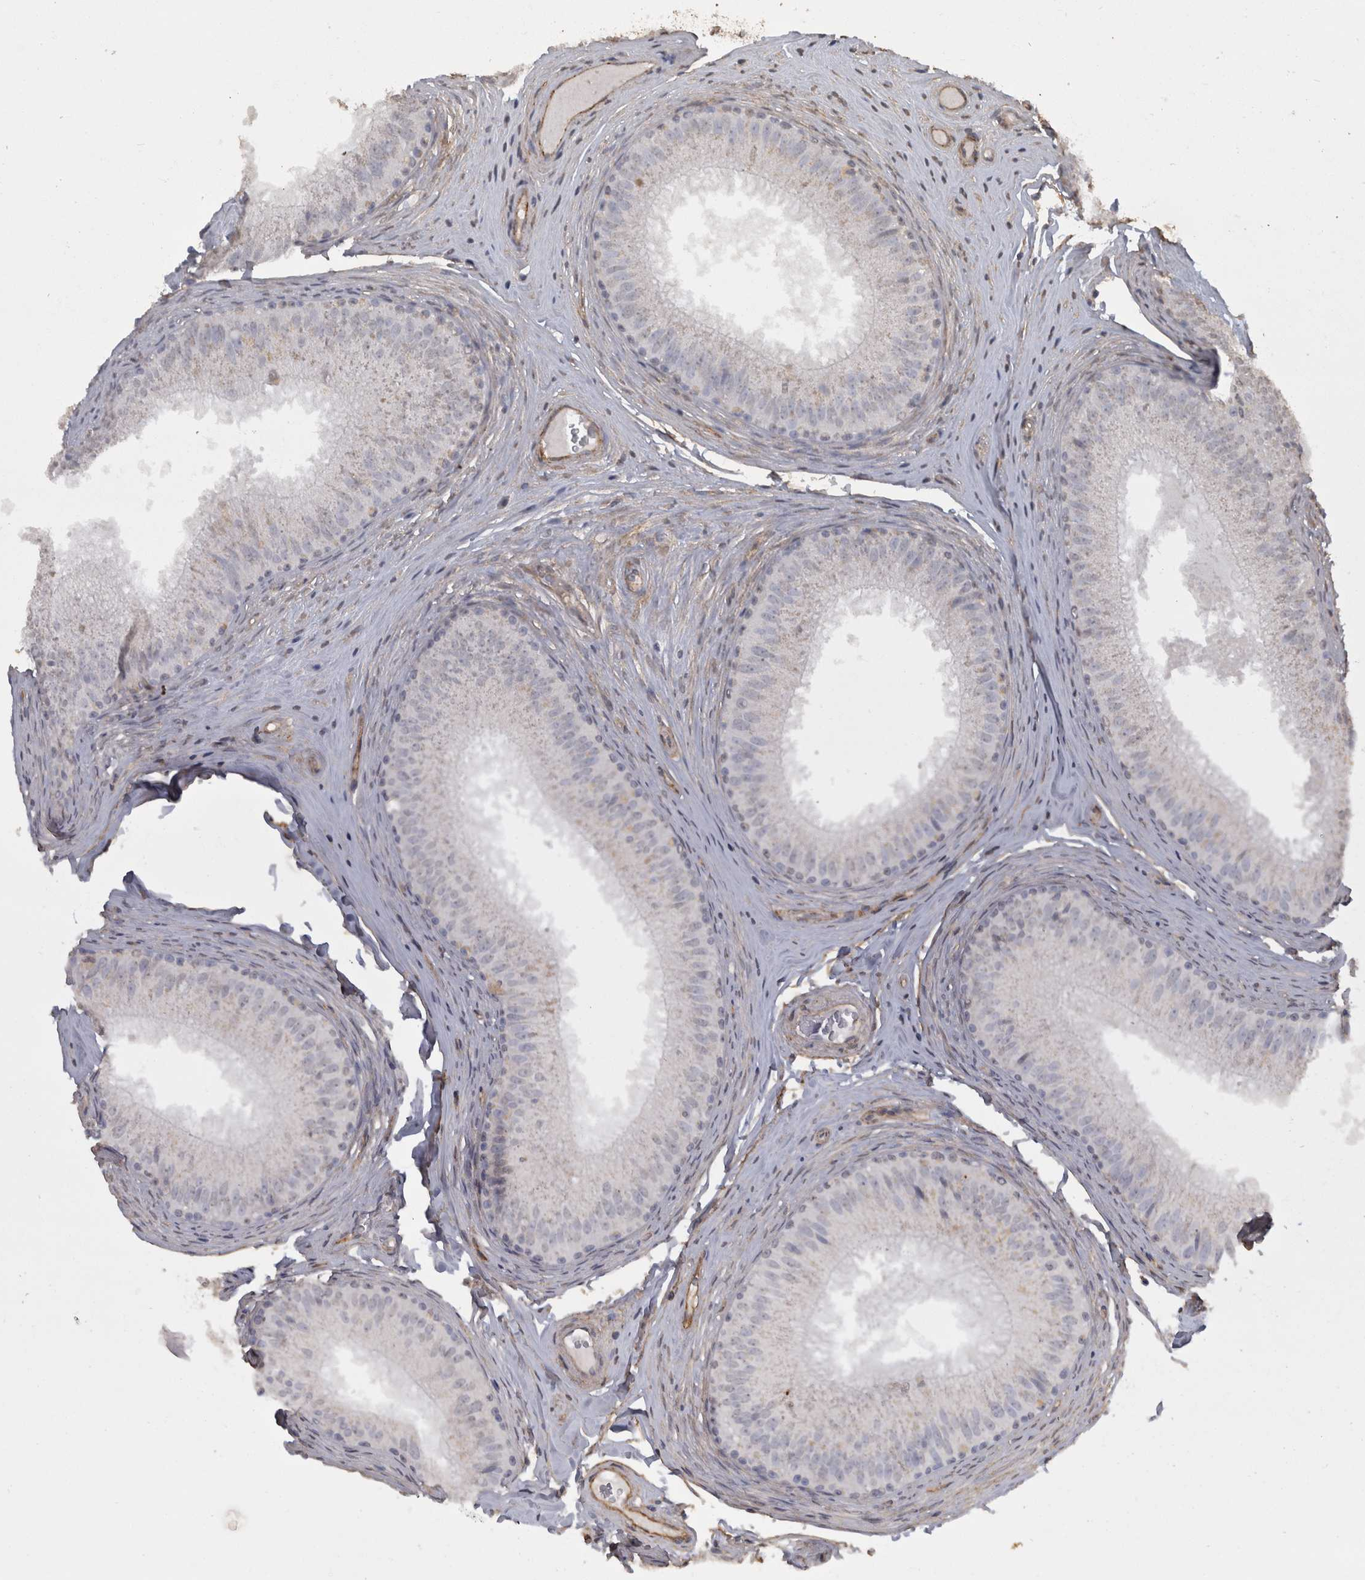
{"staining": {"intensity": "negative", "quantity": "none", "location": "none"}, "tissue": "epididymis", "cell_type": "Glandular cells", "image_type": "normal", "snomed": [{"axis": "morphology", "description": "Normal tissue, NOS"}, {"axis": "topography", "description": "Epididymis"}], "caption": "IHC image of unremarkable epididymis: epididymis stained with DAB displays no significant protein positivity in glandular cells. (Brightfield microscopy of DAB (3,3'-diaminobenzidine) IHC at high magnification).", "gene": "RECK", "patient": {"sex": "male", "age": 32}}